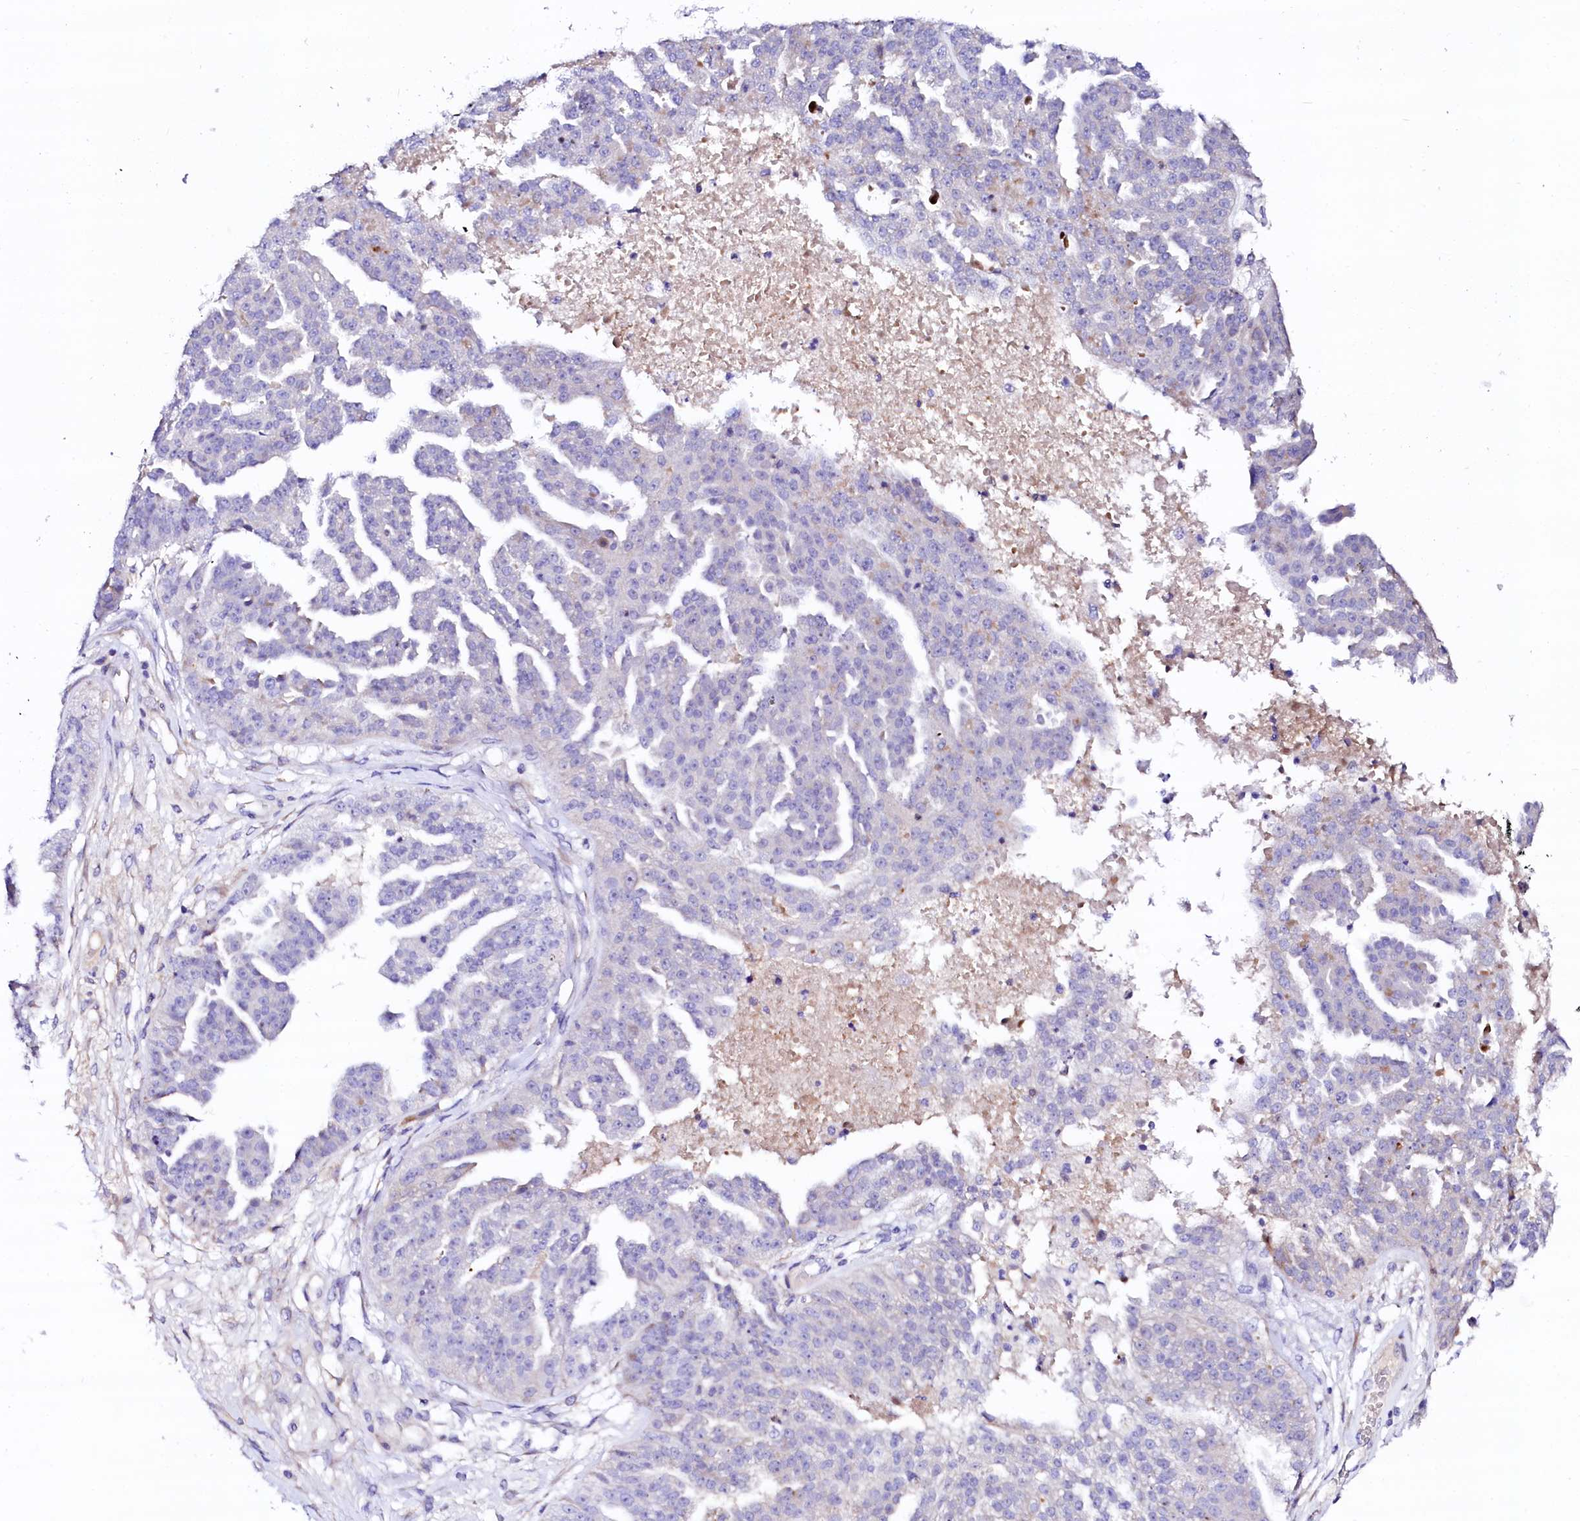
{"staining": {"intensity": "negative", "quantity": "none", "location": "none"}, "tissue": "ovarian cancer", "cell_type": "Tumor cells", "image_type": "cancer", "snomed": [{"axis": "morphology", "description": "Cystadenocarcinoma, serous, NOS"}, {"axis": "topography", "description": "Ovary"}], "caption": "Immunohistochemistry (IHC) histopathology image of human serous cystadenocarcinoma (ovarian) stained for a protein (brown), which shows no positivity in tumor cells.", "gene": "BTBD16", "patient": {"sex": "female", "age": 58}}